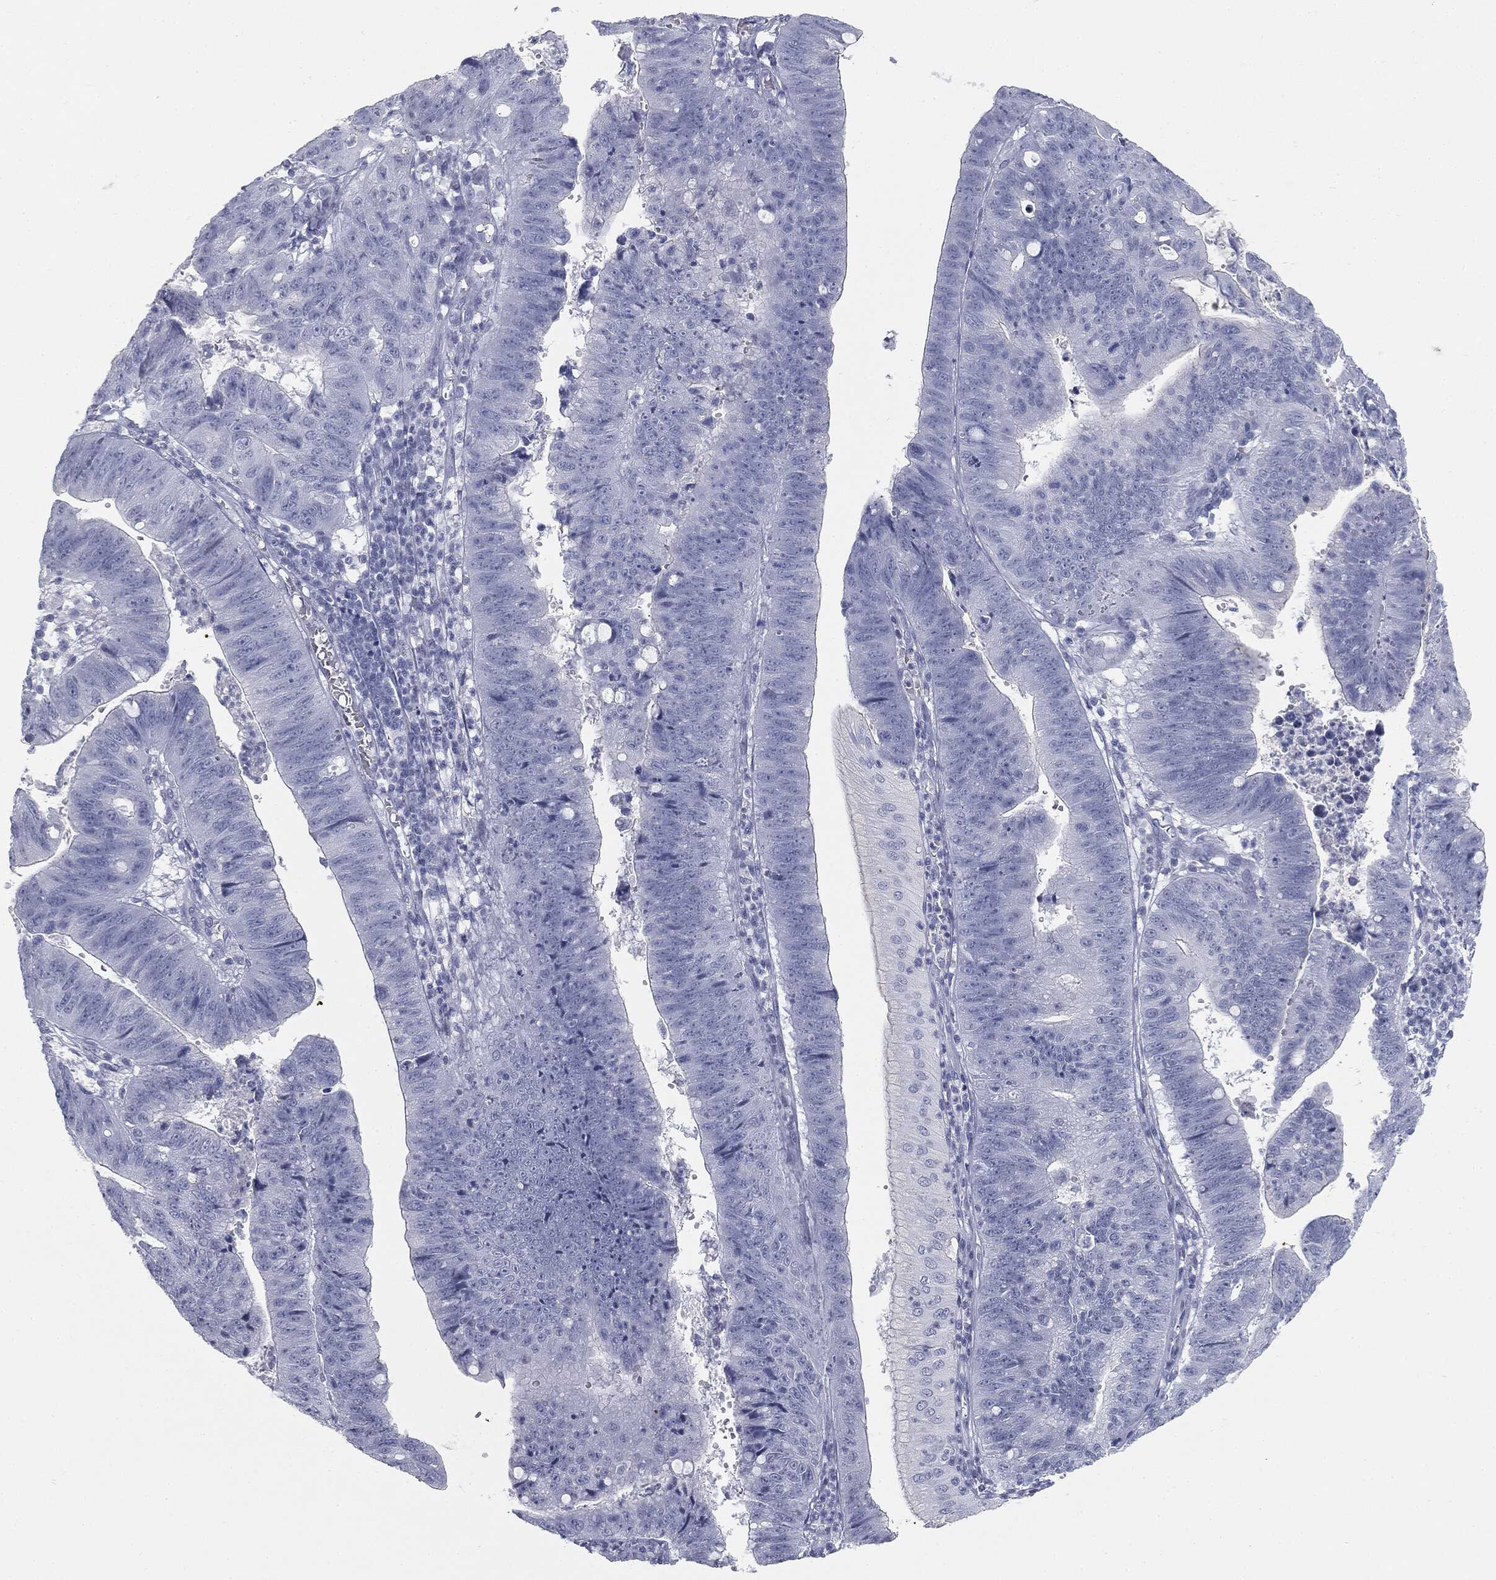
{"staining": {"intensity": "negative", "quantity": "none", "location": "none"}, "tissue": "stomach cancer", "cell_type": "Tumor cells", "image_type": "cancer", "snomed": [{"axis": "morphology", "description": "Adenocarcinoma, NOS"}, {"axis": "topography", "description": "Stomach"}], "caption": "Immunohistochemical staining of stomach adenocarcinoma shows no significant expression in tumor cells. (DAB (3,3'-diaminobenzidine) immunohistochemistry, high magnification).", "gene": "TPO", "patient": {"sex": "male", "age": 59}}